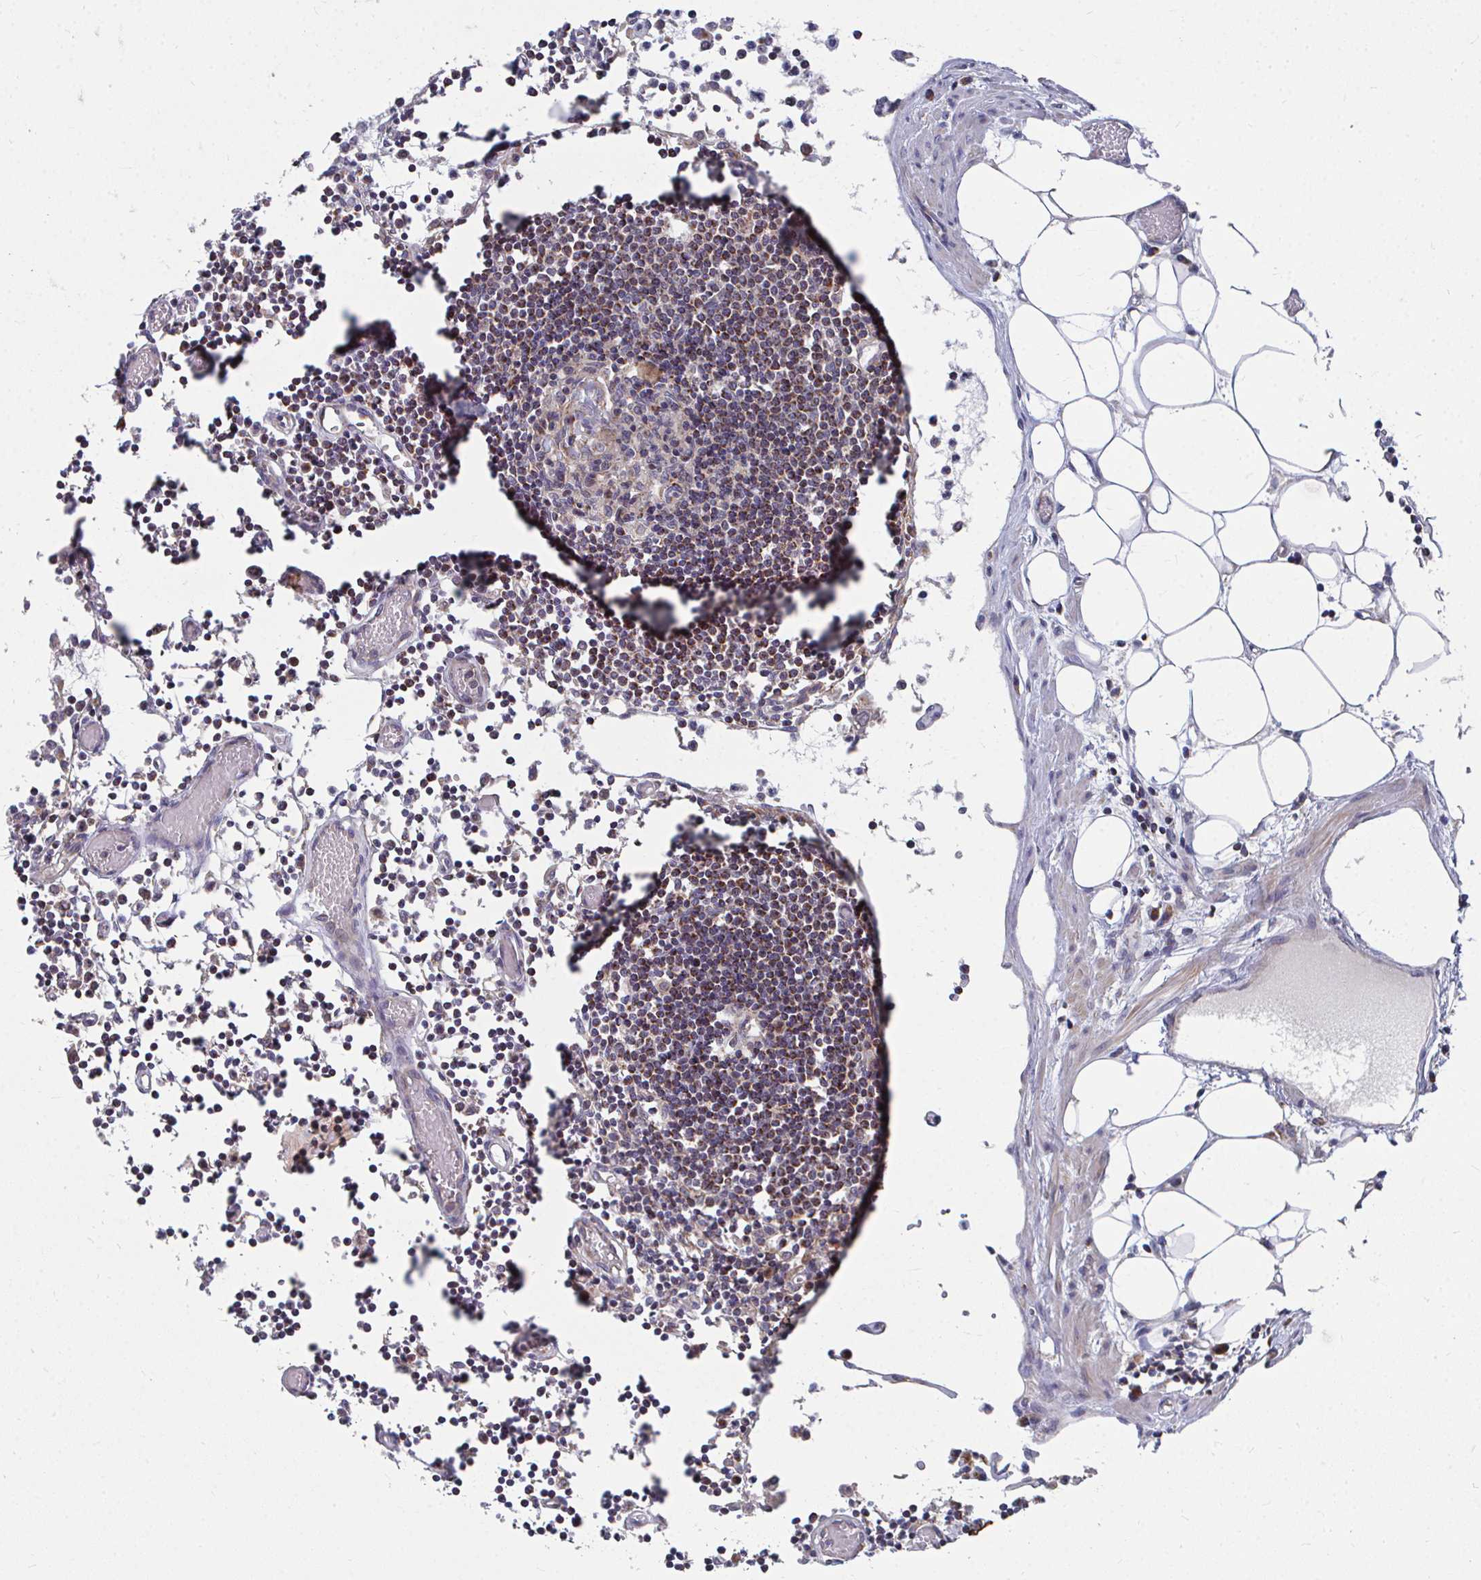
{"staining": {"intensity": "weak", "quantity": "25%-75%", "location": "cytoplasmic/membranous"}, "tissue": "lymph node", "cell_type": "Germinal center cells", "image_type": "normal", "snomed": [{"axis": "morphology", "description": "Normal tissue, NOS"}, {"axis": "topography", "description": "Lymph node"}], "caption": "Unremarkable lymph node exhibits weak cytoplasmic/membranous positivity in approximately 25%-75% of germinal center cells.", "gene": "PEX3", "patient": {"sex": "male", "age": 66}}